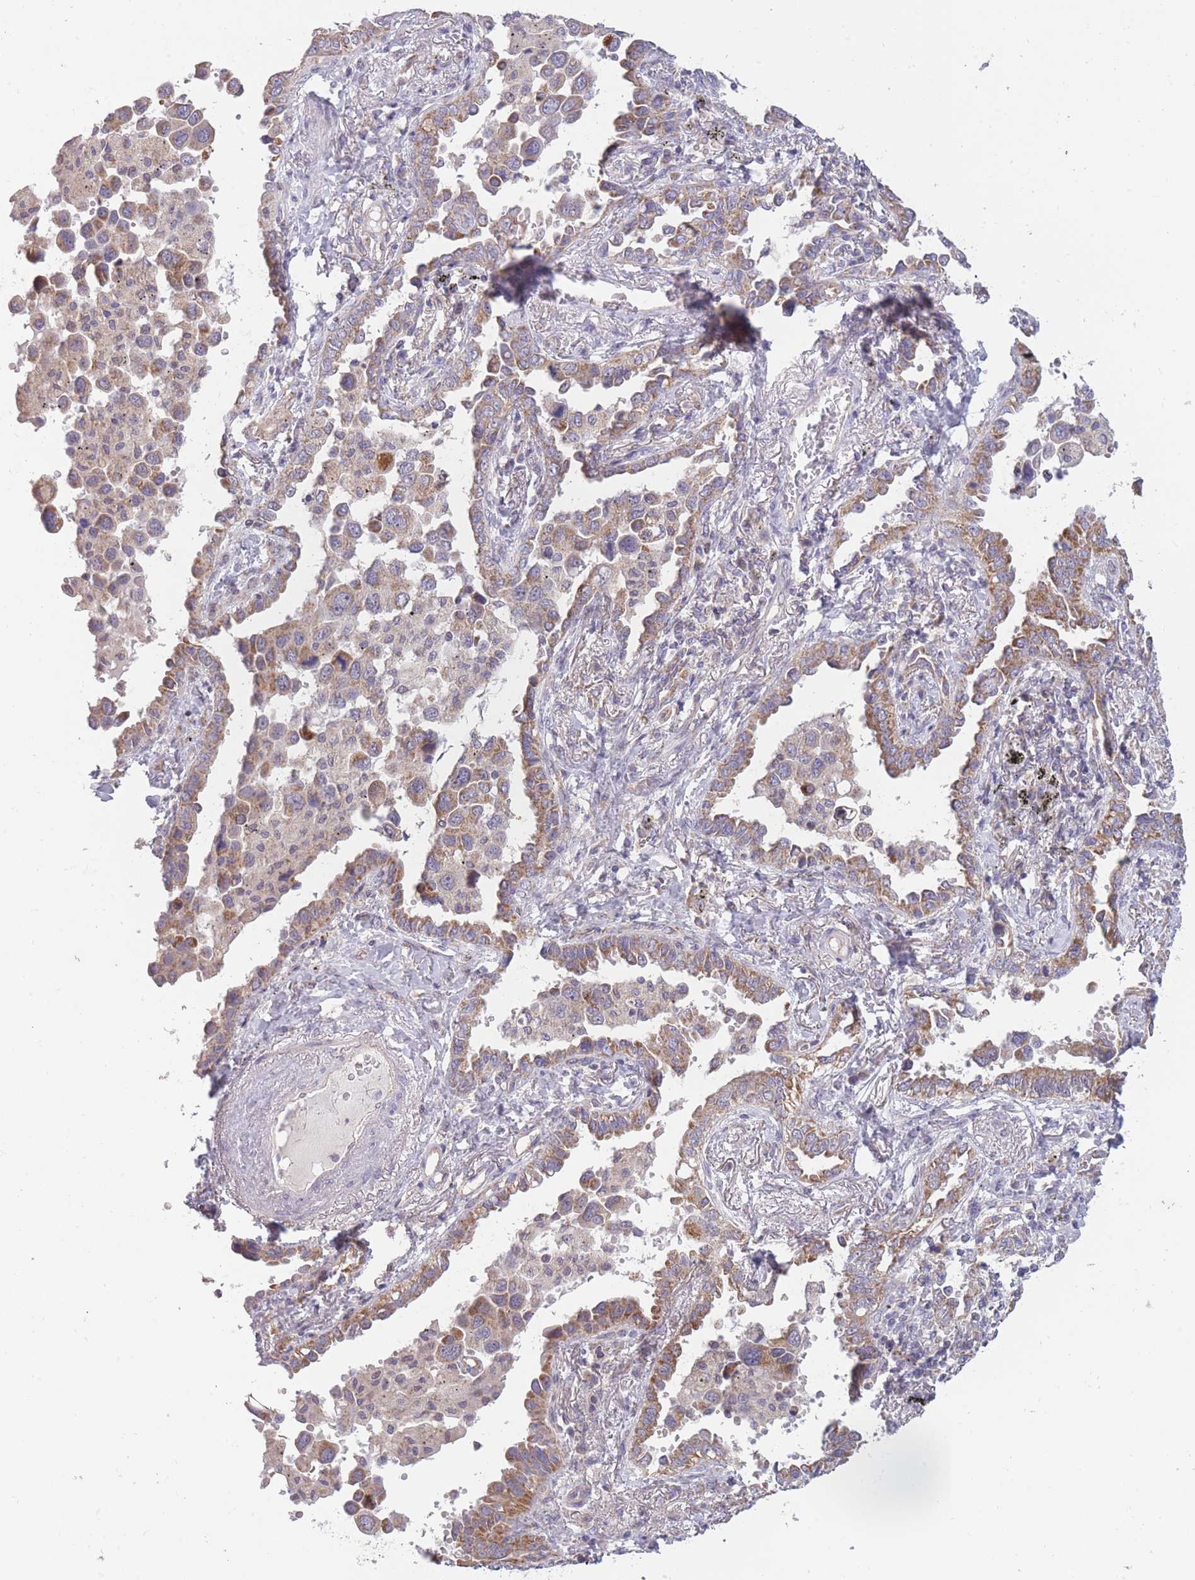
{"staining": {"intensity": "moderate", "quantity": ">75%", "location": "cytoplasmic/membranous"}, "tissue": "lung cancer", "cell_type": "Tumor cells", "image_type": "cancer", "snomed": [{"axis": "morphology", "description": "Adenocarcinoma, NOS"}, {"axis": "topography", "description": "Lung"}], "caption": "Protein expression analysis of human lung cancer reveals moderate cytoplasmic/membranous expression in about >75% of tumor cells.", "gene": "MRPS18C", "patient": {"sex": "male", "age": 67}}